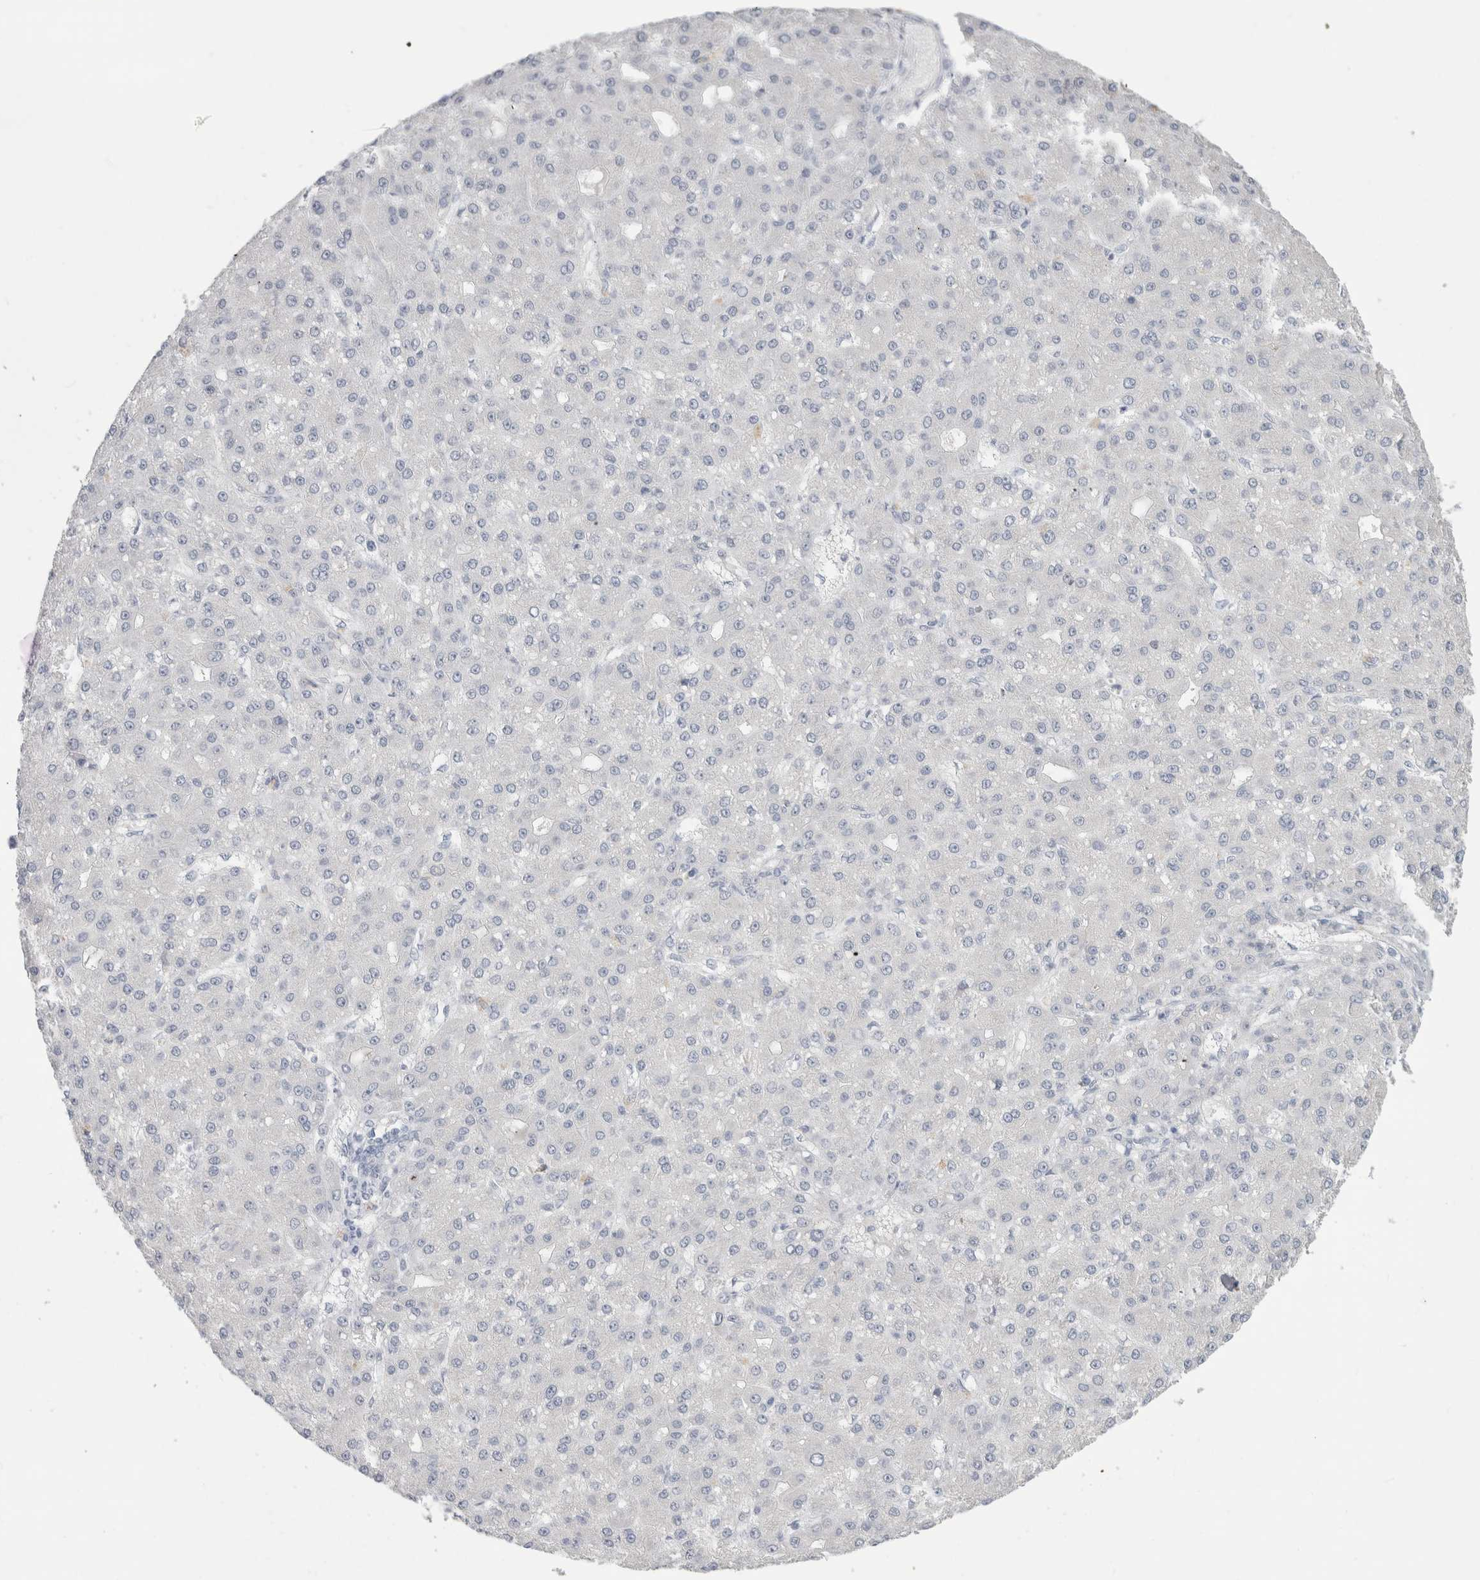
{"staining": {"intensity": "negative", "quantity": "none", "location": "none"}, "tissue": "liver cancer", "cell_type": "Tumor cells", "image_type": "cancer", "snomed": [{"axis": "morphology", "description": "Carcinoma, Hepatocellular, NOS"}, {"axis": "topography", "description": "Liver"}], "caption": "Liver cancer (hepatocellular carcinoma) was stained to show a protein in brown. There is no significant expression in tumor cells.", "gene": "SLC6A1", "patient": {"sex": "male", "age": 67}}